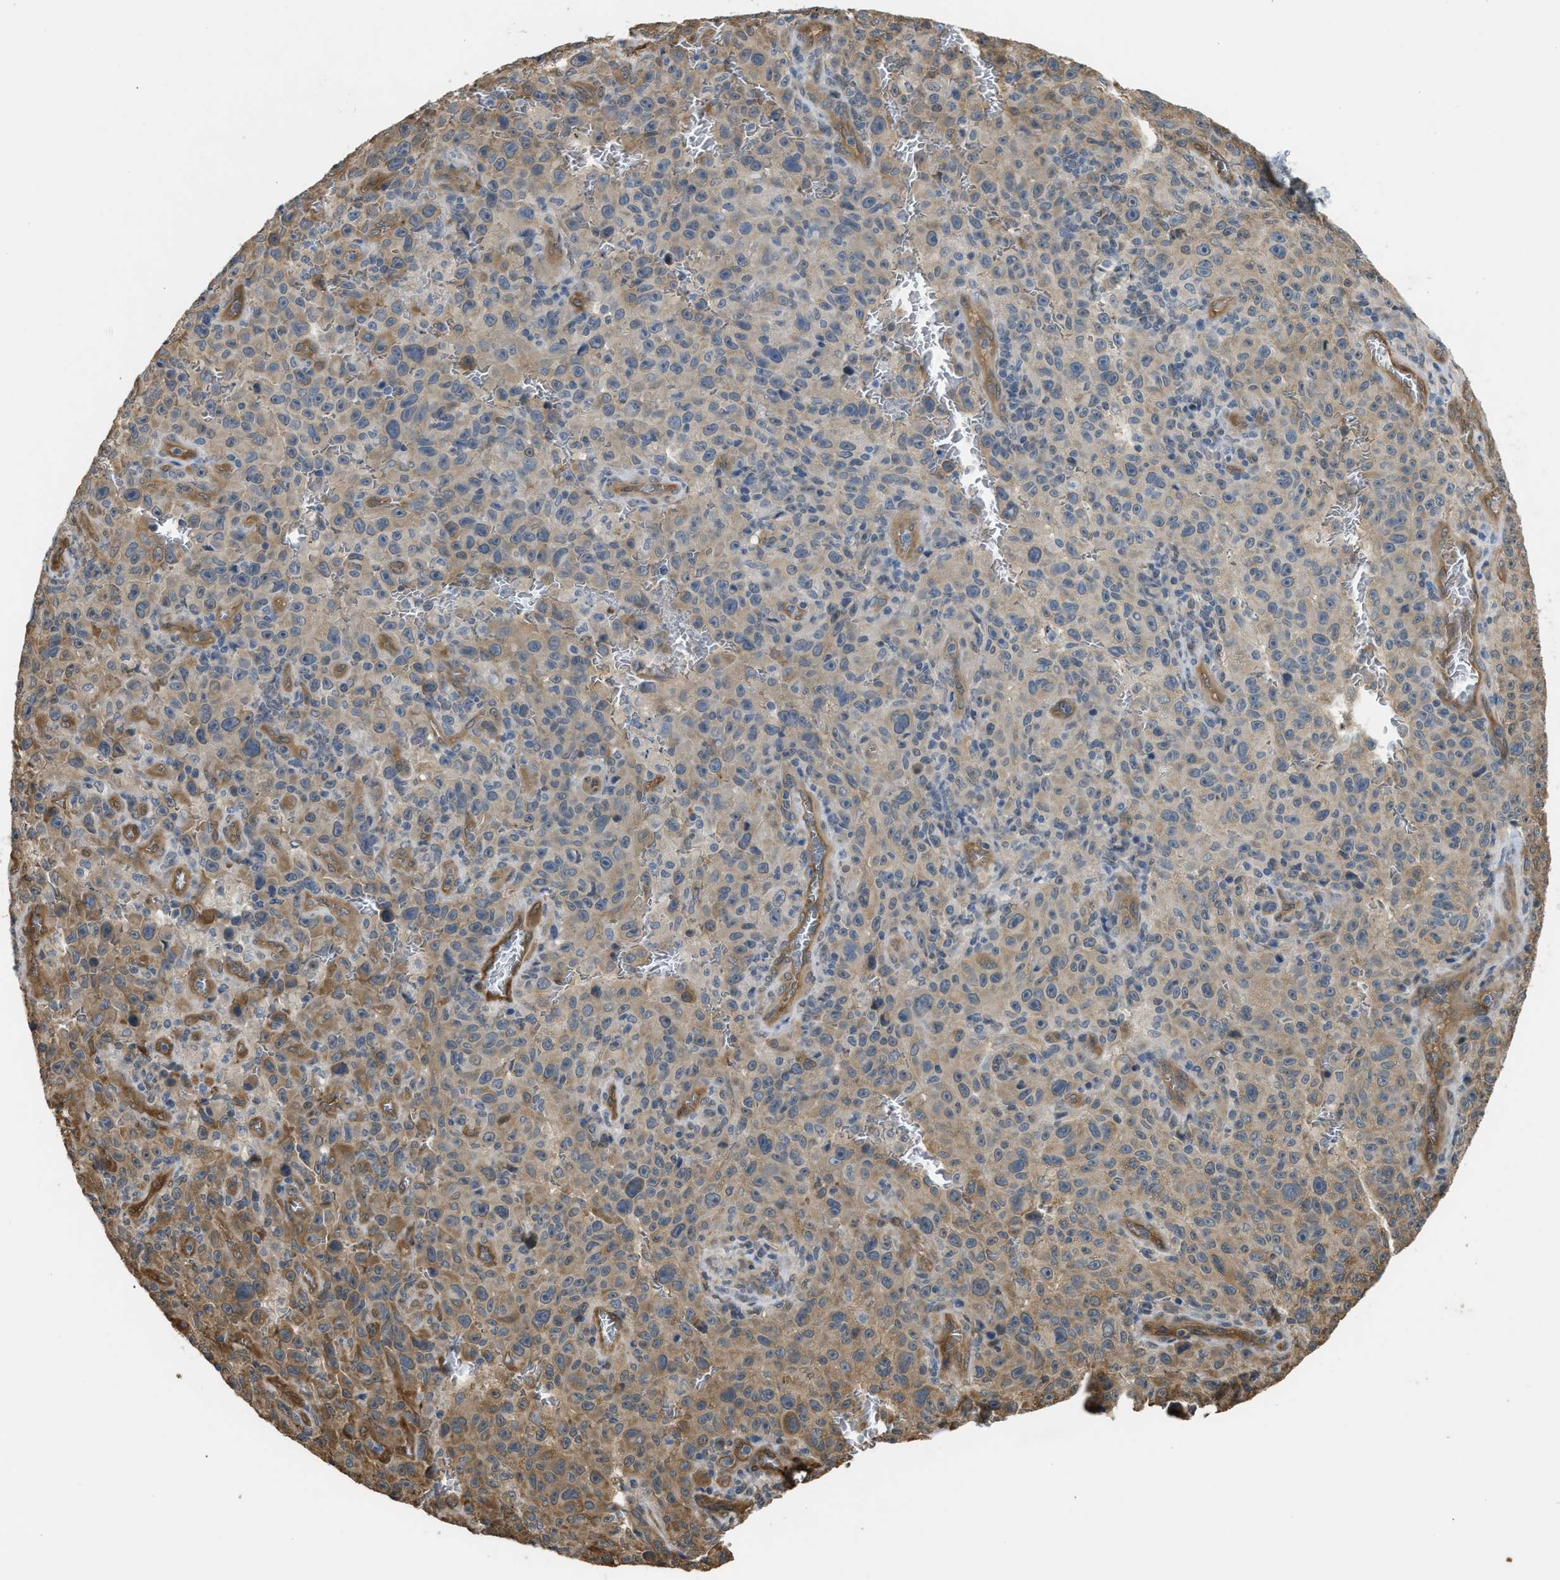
{"staining": {"intensity": "weak", "quantity": "25%-75%", "location": "cytoplasmic/membranous"}, "tissue": "melanoma", "cell_type": "Tumor cells", "image_type": "cancer", "snomed": [{"axis": "morphology", "description": "Malignant melanoma, NOS"}, {"axis": "topography", "description": "Skin"}], "caption": "Malignant melanoma was stained to show a protein in brown. There is low levels of weak cytoplasmic/membranous expression in approximately 25%-75% of tumor cells.", "gene": "BAG3", "patient": {"sex": "female", "age": 82}}